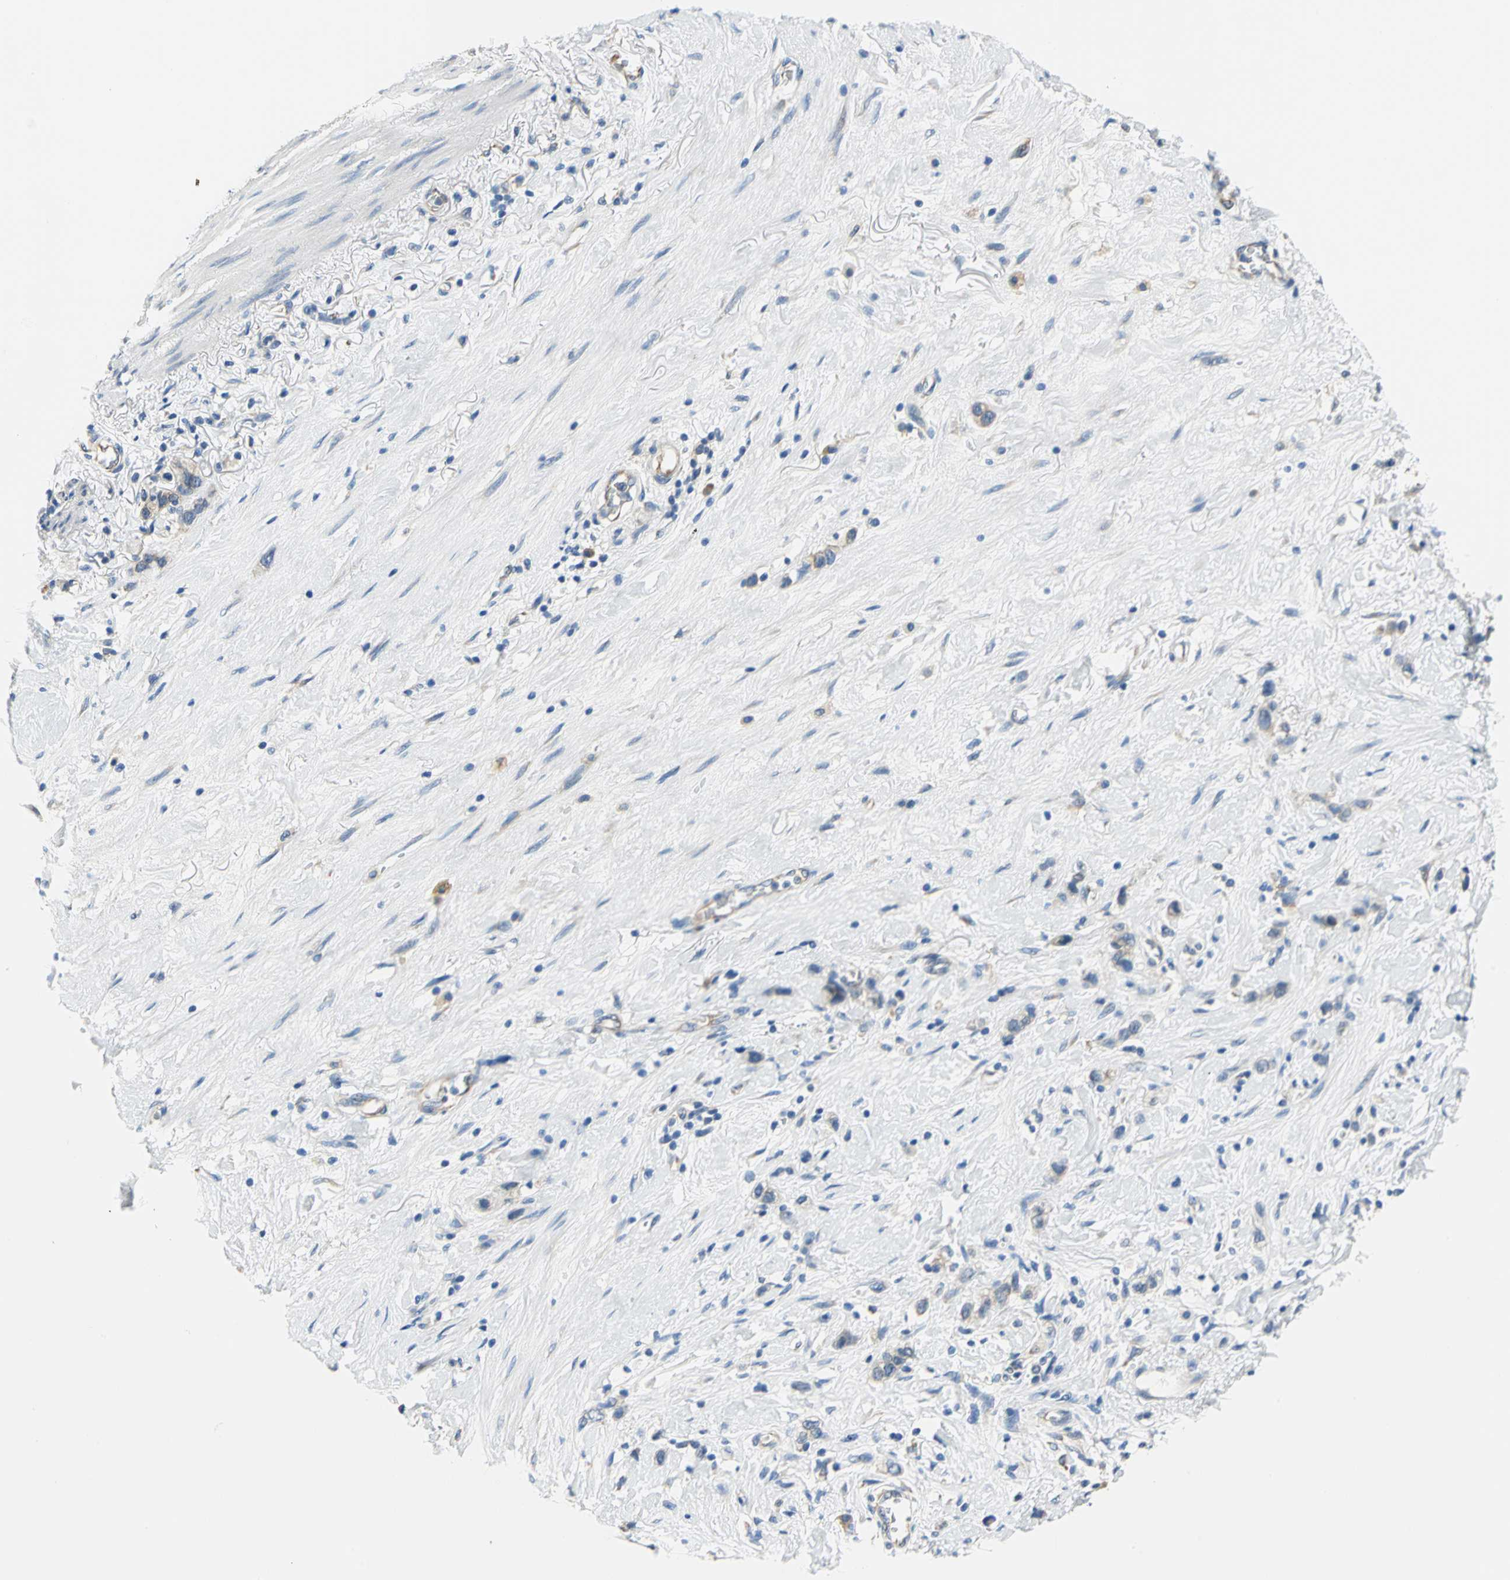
{"staining": {"intensity": "weak", "quantity": "25%-75%", "location": "cytoplasmic/membranous"}, "tissue": "stomach cancer", "cell_type": "Tumor cells", "image_type": "cancer", "snomed": [{"axis": "morphology", "description": "Normal tissue, NOS"}, {"axis": "morphology", "description": "Adenocarcinoma, NOS"}, {"axis": "morphology", "description": "Adenocarcinoma, High grade"}, {"axis": "topography", "description": "Stomach, upper"}, {"axis": "topography", "description": "Stomach"}], "caption": "Immunohistochemistry staining of stomach cancer, which exhibits low levels of weak cytoplasmic/membranous positivity in about 25%-75% of tumor cells indicating weak cytoplasmic/membranous protein staining. The staining was performed using DAB (brown) for protein detection and nuclei were counterstained in hematoxylin (blue).", "gene": "TRIM25", "patient": {"sex": "female", "age": 65}}